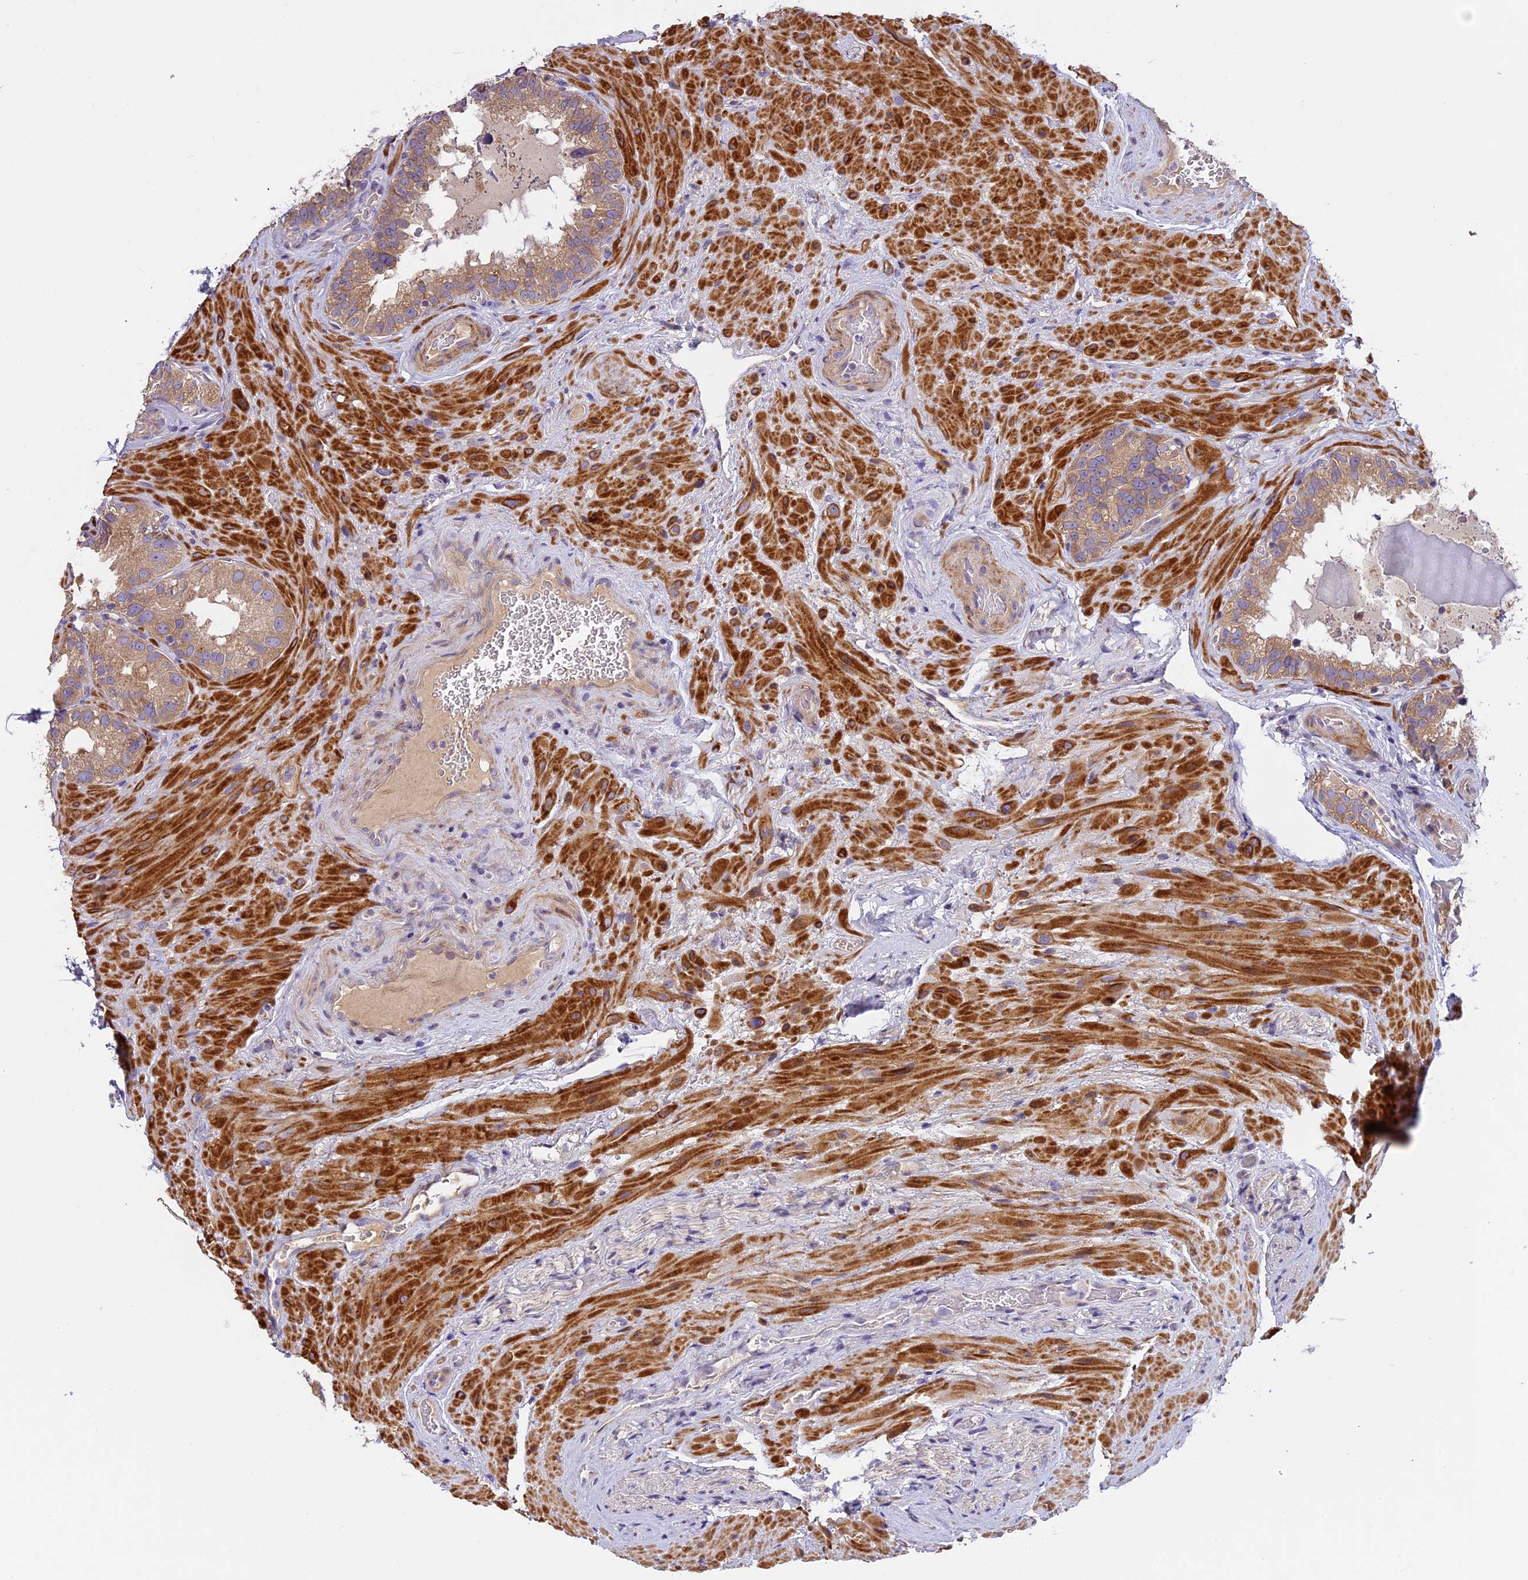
{"staining": {"intensity": "weak", "quantity": "25%-75%", "location": "cytoplasmic/membranous"}, "tissue": "seminal vesicle", "cell_type": "Glandular cells", "image_type": "normal", "snomed": [{"axis": "morphology", "description": "Normal tissue, NOS"}, {"axis": "topography", "description": "Seminal veicle"}, {"axis": "topography", "description": "Peripheral nerve tissue"}], "caption": "Protein staining of unremarkable seminal vesicle reveals weak cytoplasmic/membranous expression in about 25%-75% of glandular cells.", "gene": "FAM98C", "patient": {"sex": "male", "age": 67}}